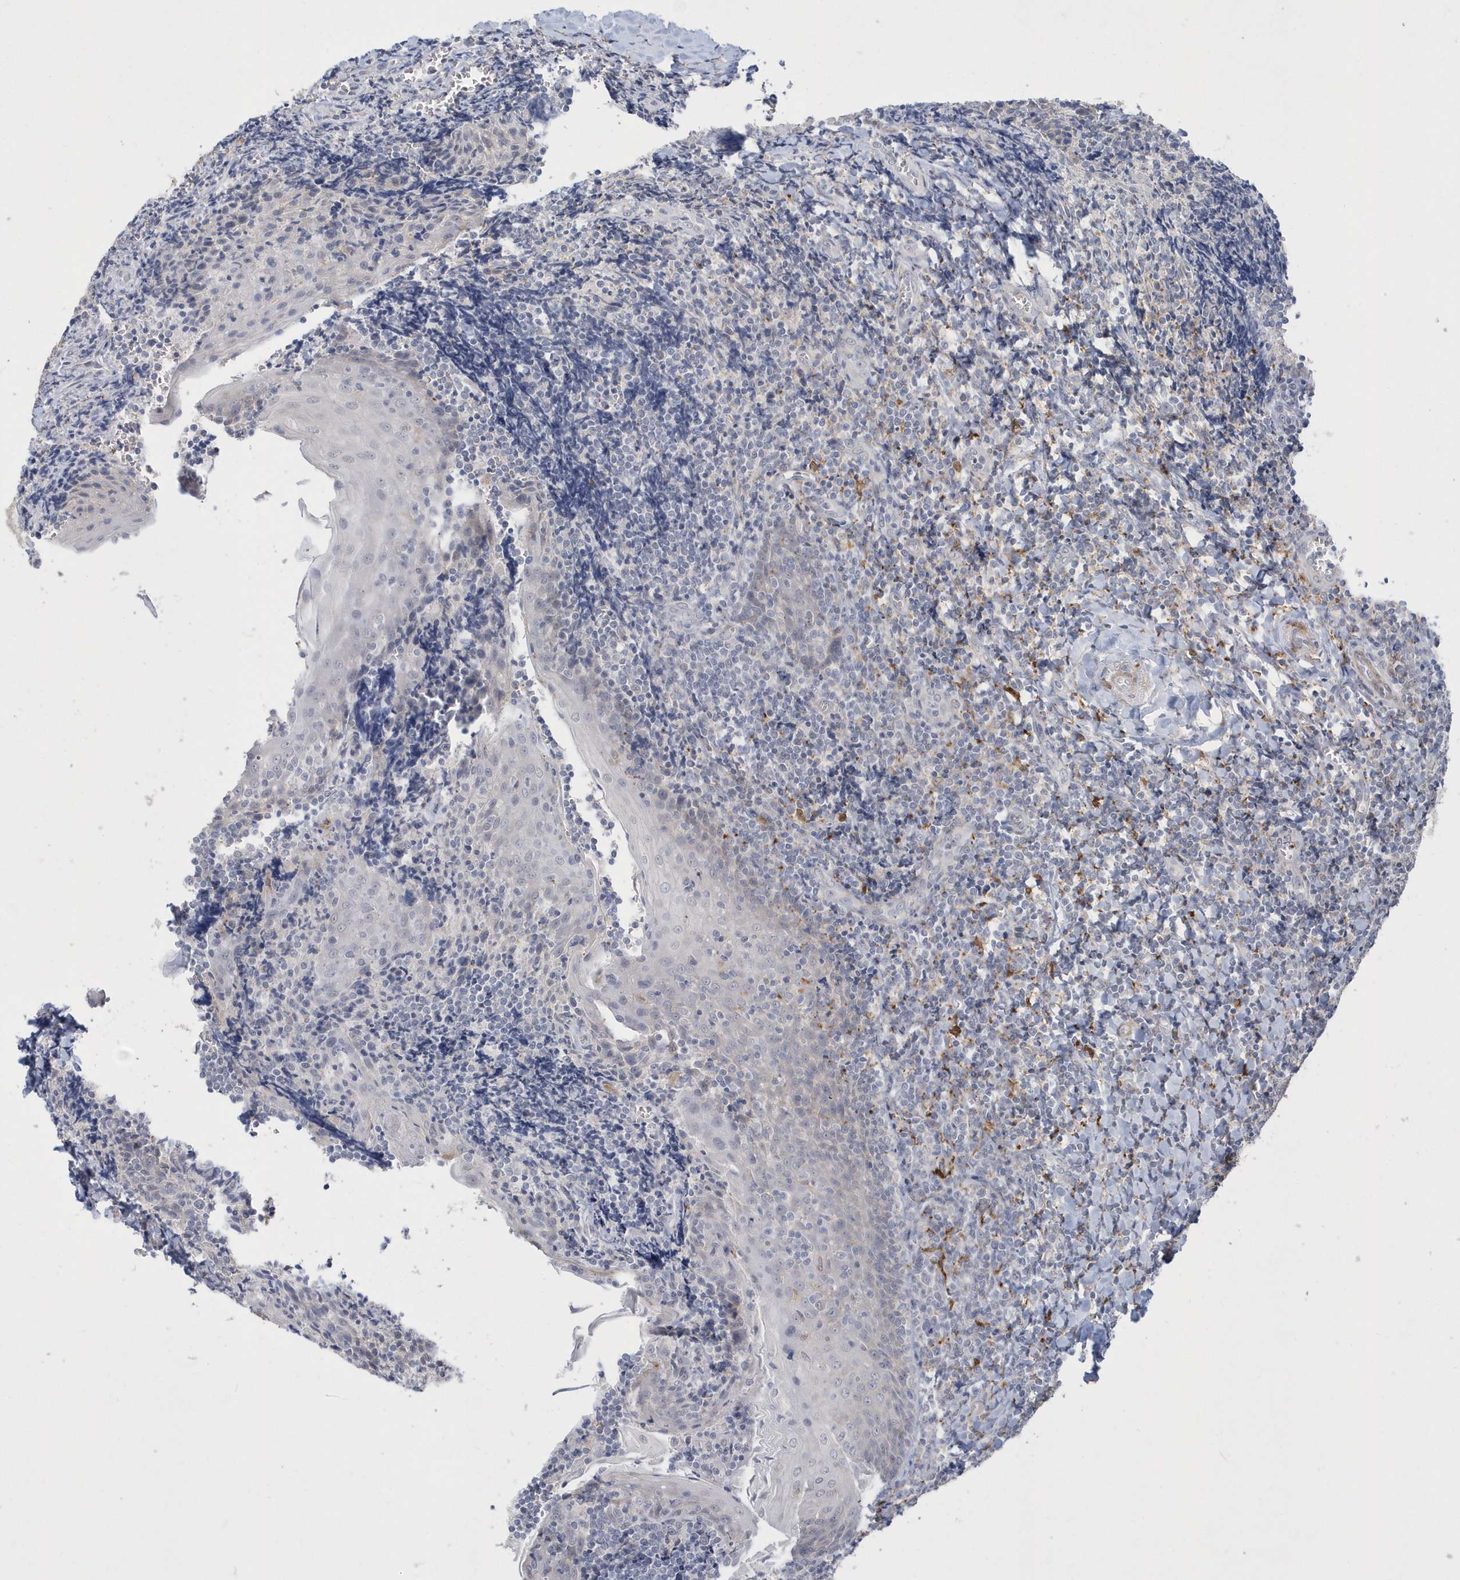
{"staining": {"intensity": "negative", "quantity": "none", "location": "none"}, "tissue": "tonsil", "cell_type": "Germinal center cells", "image_type": "normal", "snomed": [{"axis": "morphology", "description": "Normal tissue, NOS"}, {"axis": "topography", "description": "Tonsil"}], "caption": "The image shows no significant staining in germinal center cells of tonsil.", "gene": "TSPEAR", "patient": {"sex": "male", "age": 27}}